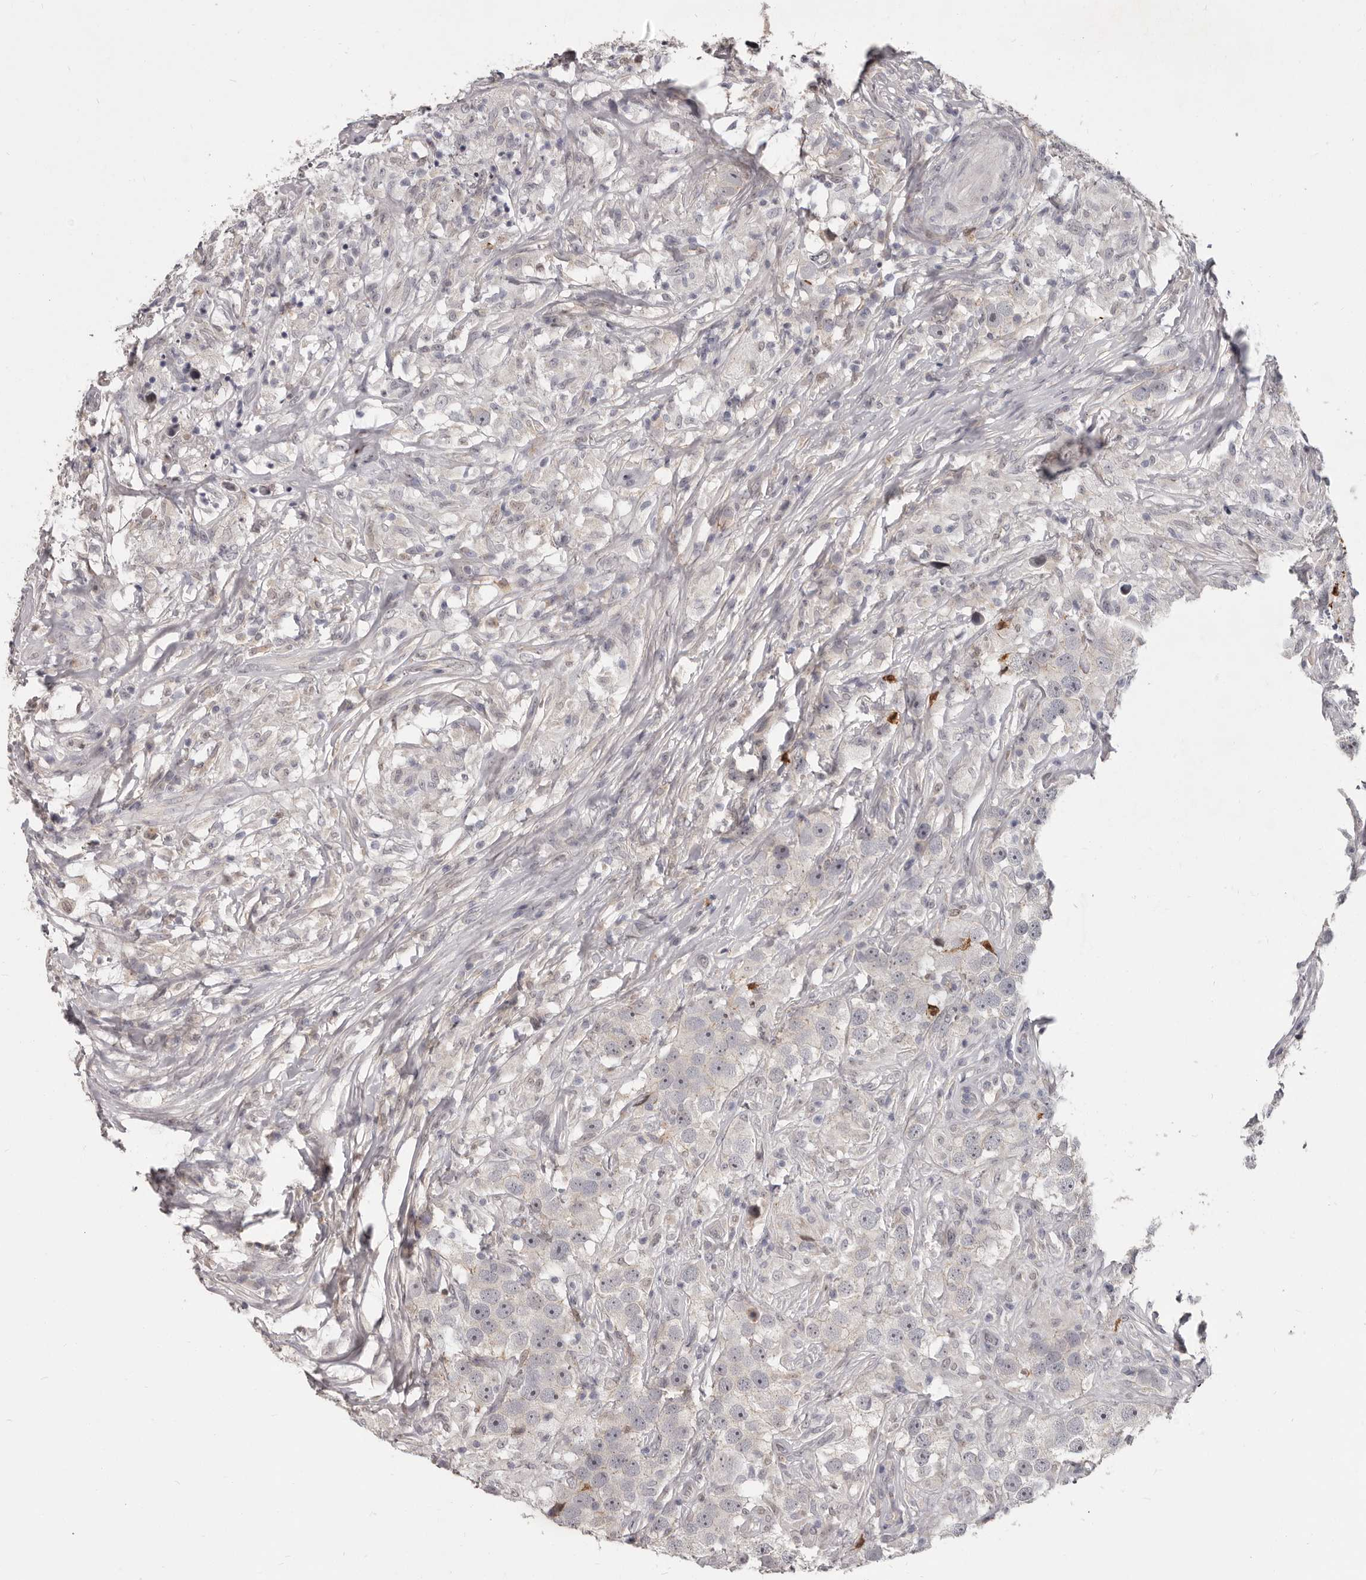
{"staining": {"intensity": "negative", "quantity": "none", "location": "none"}, "tissue": "testis cancer", "cell_type": "Tumor cells", "image_type": "cancer", "snomed": [{"axis": "morphology", "description": "Seminoma, NOS"}, {"axis": "topography", "description": "Testis"}], "caption": "Image shows no protein positivity in tumor cells of testis cancer (seminoma) tissue.", "gene": "GPR157", "patient": {"sex": "male", "age": 49}}